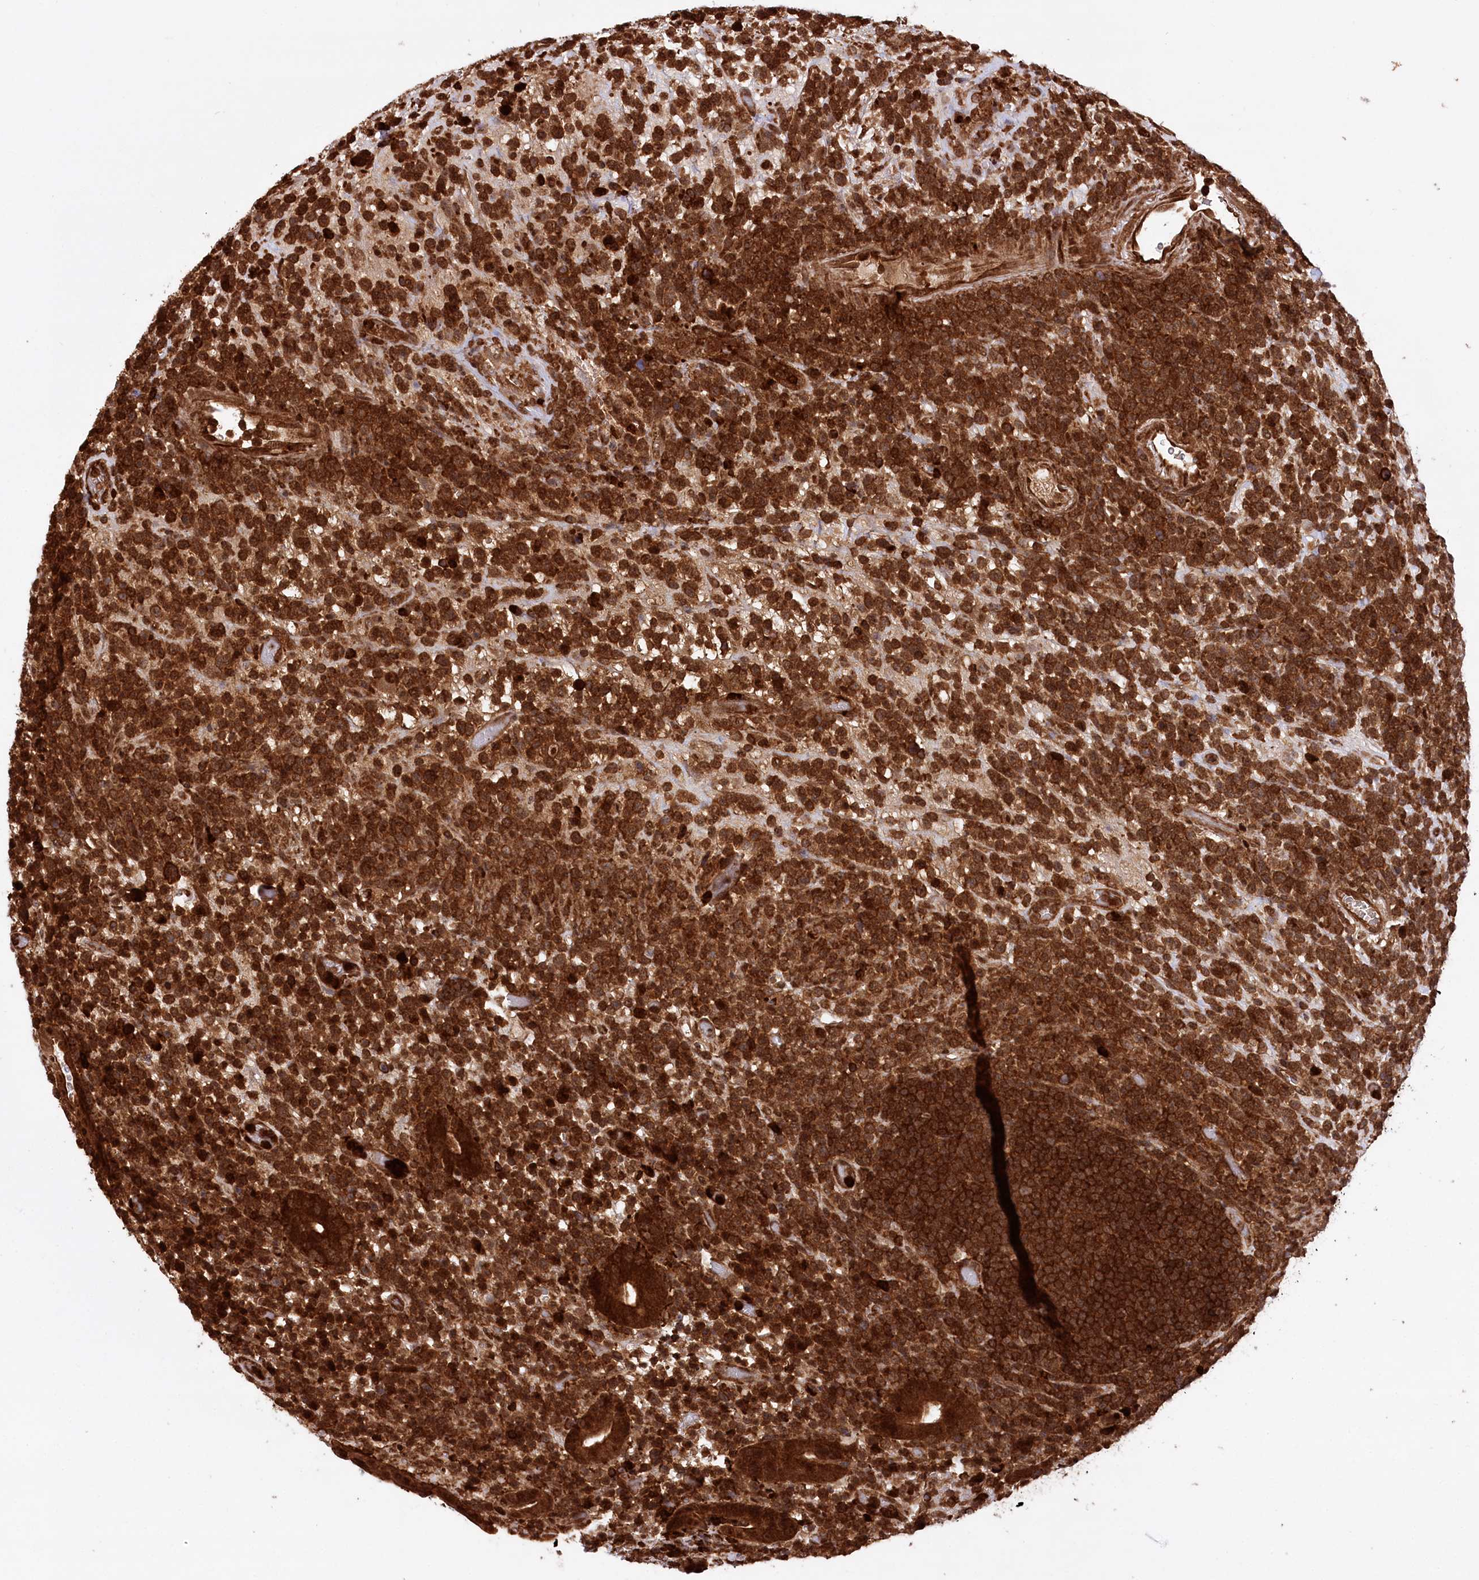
{"staining": {"intensity": "strong", "quantity": ">75%", "location": "cytoplasmic/membranous"}, "tissue": "lymphoma", "cell_type": "Tumor cells", "image_type": "cancer", "snomed": [{"axis": "morphology", "description": "Malignant lymphoma, non-Hodgkin's type, High grade"}, {"axis": "topography", "description": "Colon"}], "caption": "Lymphoma tissue exhibits strong cytoplasmic/membranous staining in approximately >75% of tumor cells, visualized by immunohistochemistry.", "gene": "LSG1", "patient": {"sex": "female", "age": 53}}